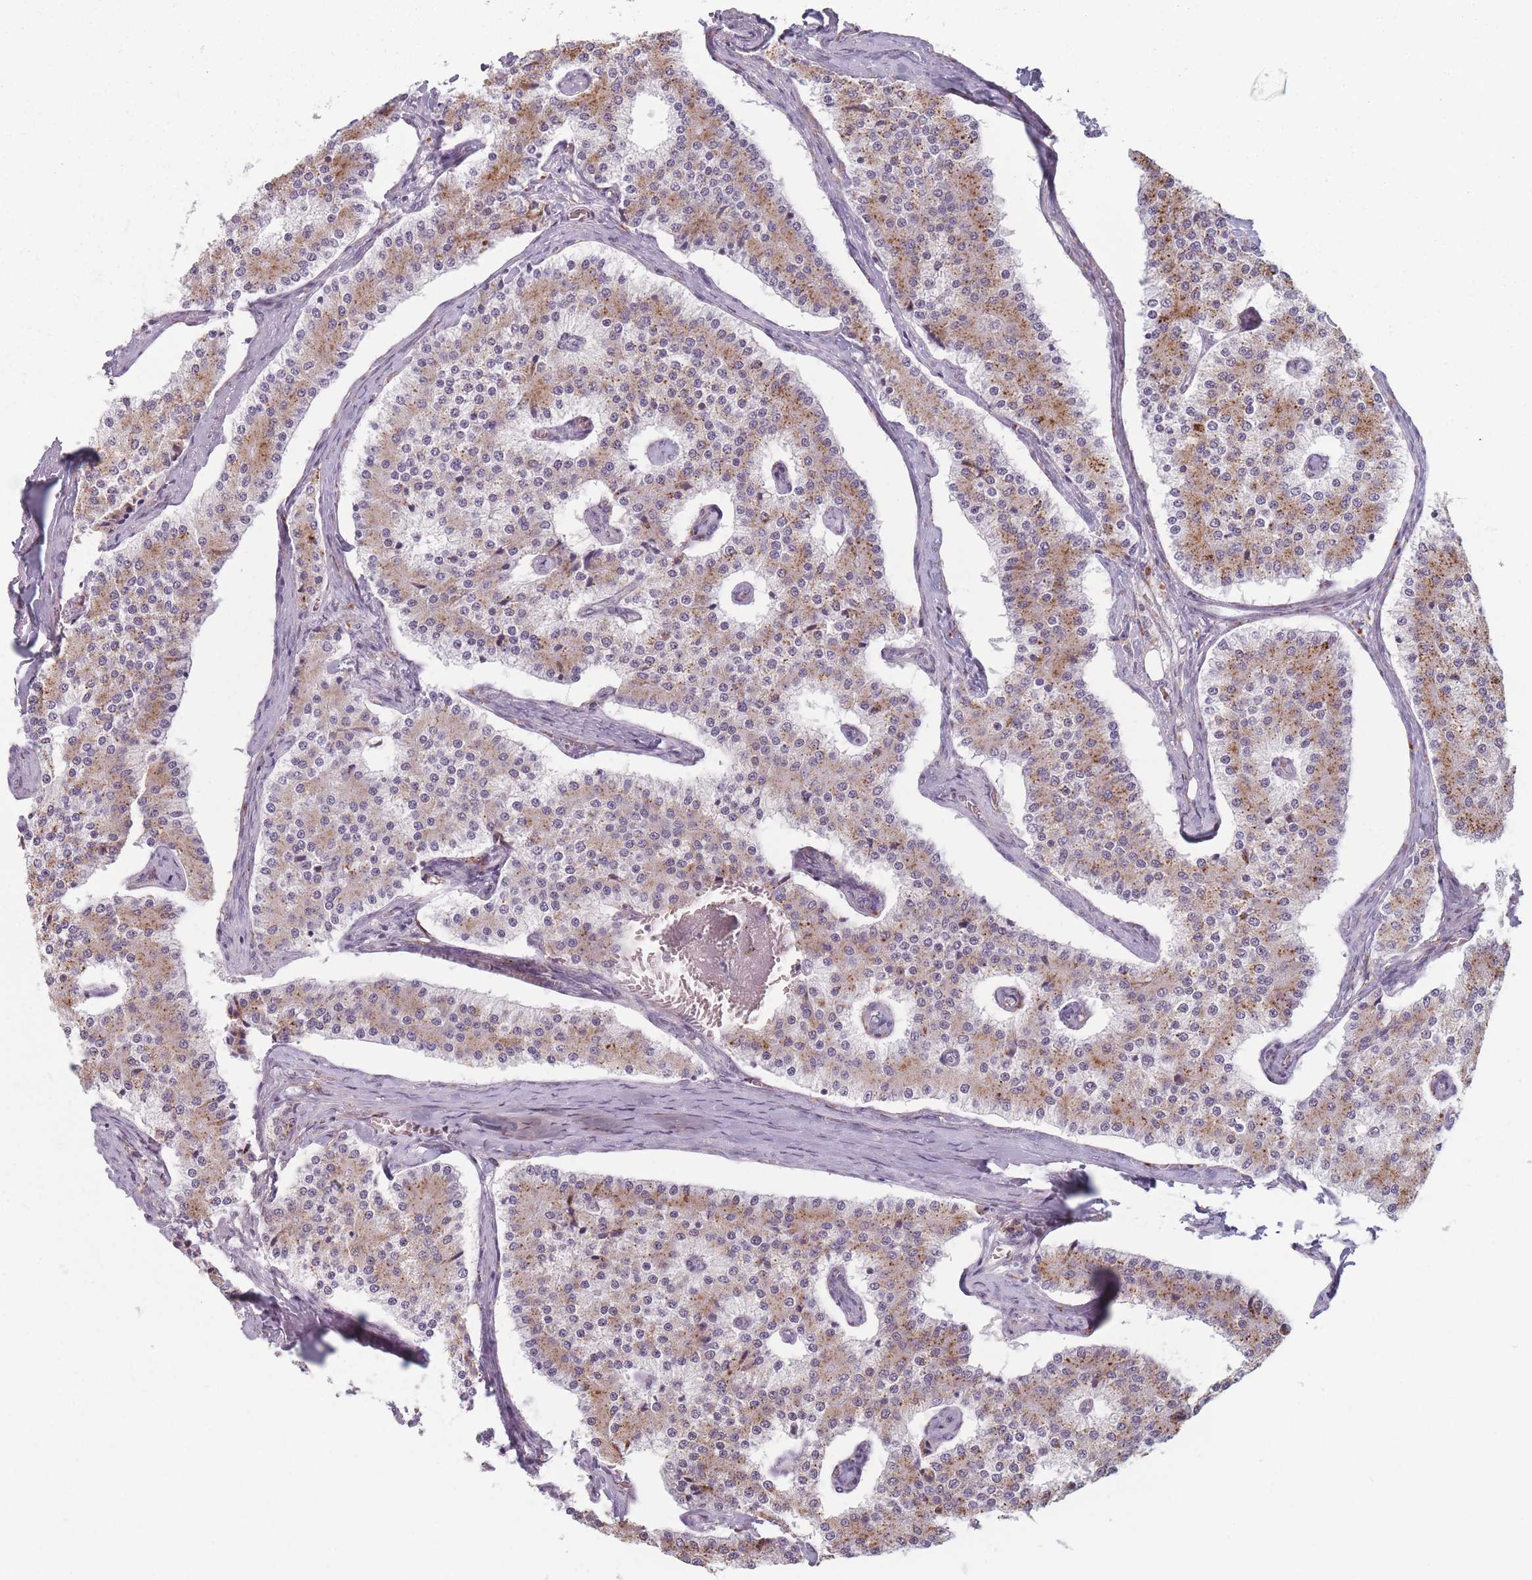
{"staining": {"intensity": "moderate", "quantity": "25%-75%", "location": "cytoplasmic/membranous"}, "tissue": "carcinoid", "cell_type": "Tumor cells", "image_type": "cancer", "snomed": [{"axis": "morphology", "description": "Carcinoid, malignant, NOS"}, {"axis": "topography", "description": "Colon"}], "caption": "Immunohistochemistry (IHC) micrograph of human carcinoid stained for a protein (brown), which displays medium levels of moderate cytoplasmic/membranous positivity in about 25%-75% of tumor cells.", "gene": "OR10C1", "patient": {"sex": "female", "age": 52}}